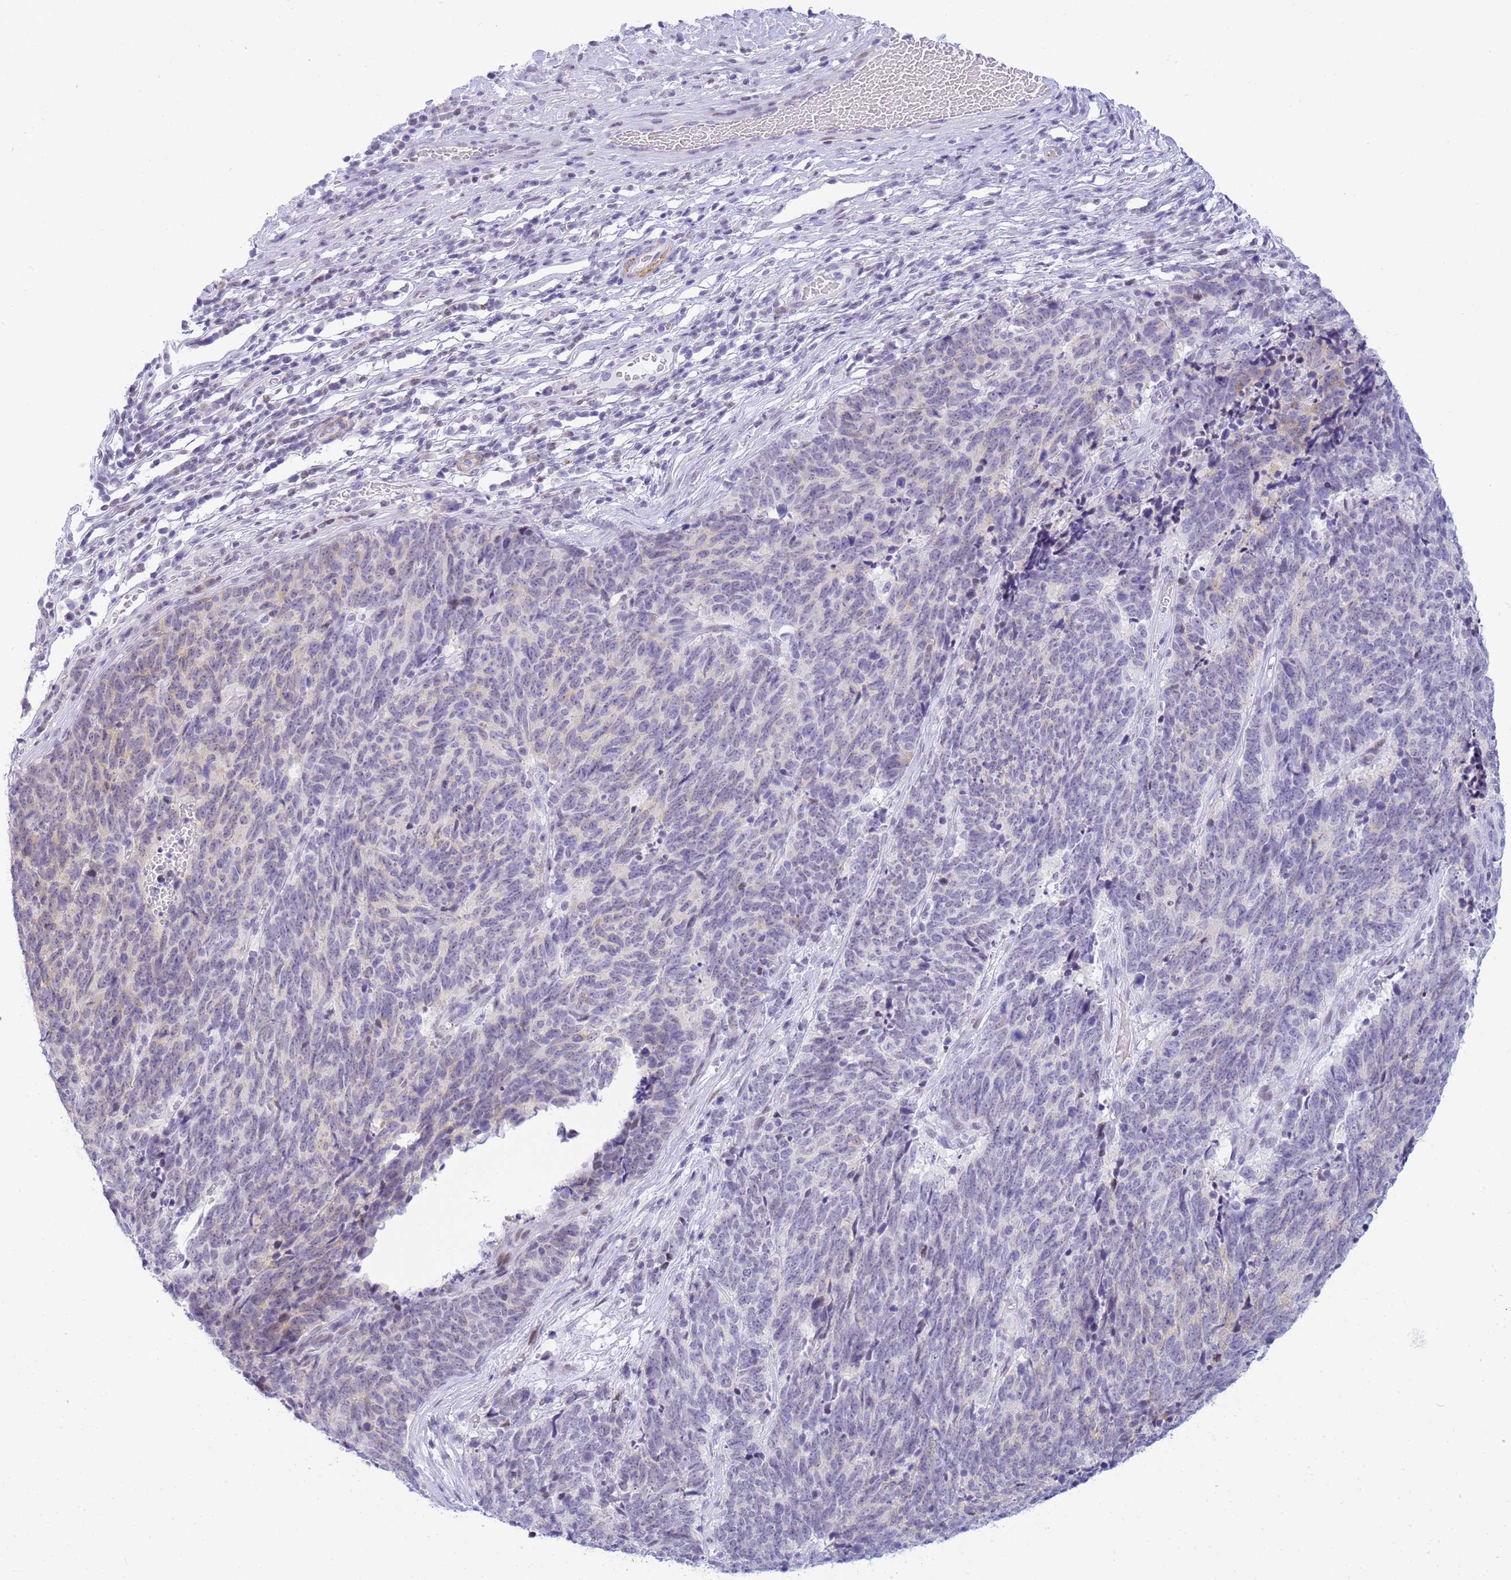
{"staining": {"intensity": "negative", "quantity": "none", "location": "none"}, "tissue": "cervical cancer", "cell_type": "Tumor cells", "image_type": "cancer", "snomed": [{"axis": "morphology", "description": "Squamous cell carcinoma, NOS"}, {"axis": "topography", "description": "Cervix"}], "caption": "Protein analysis of cervical cancer (squamous cell carcinoma) demonstrates no significant staining in tumor cells.", "gene": "SNX20", "patient": {"sex": "female", "age": 29}}